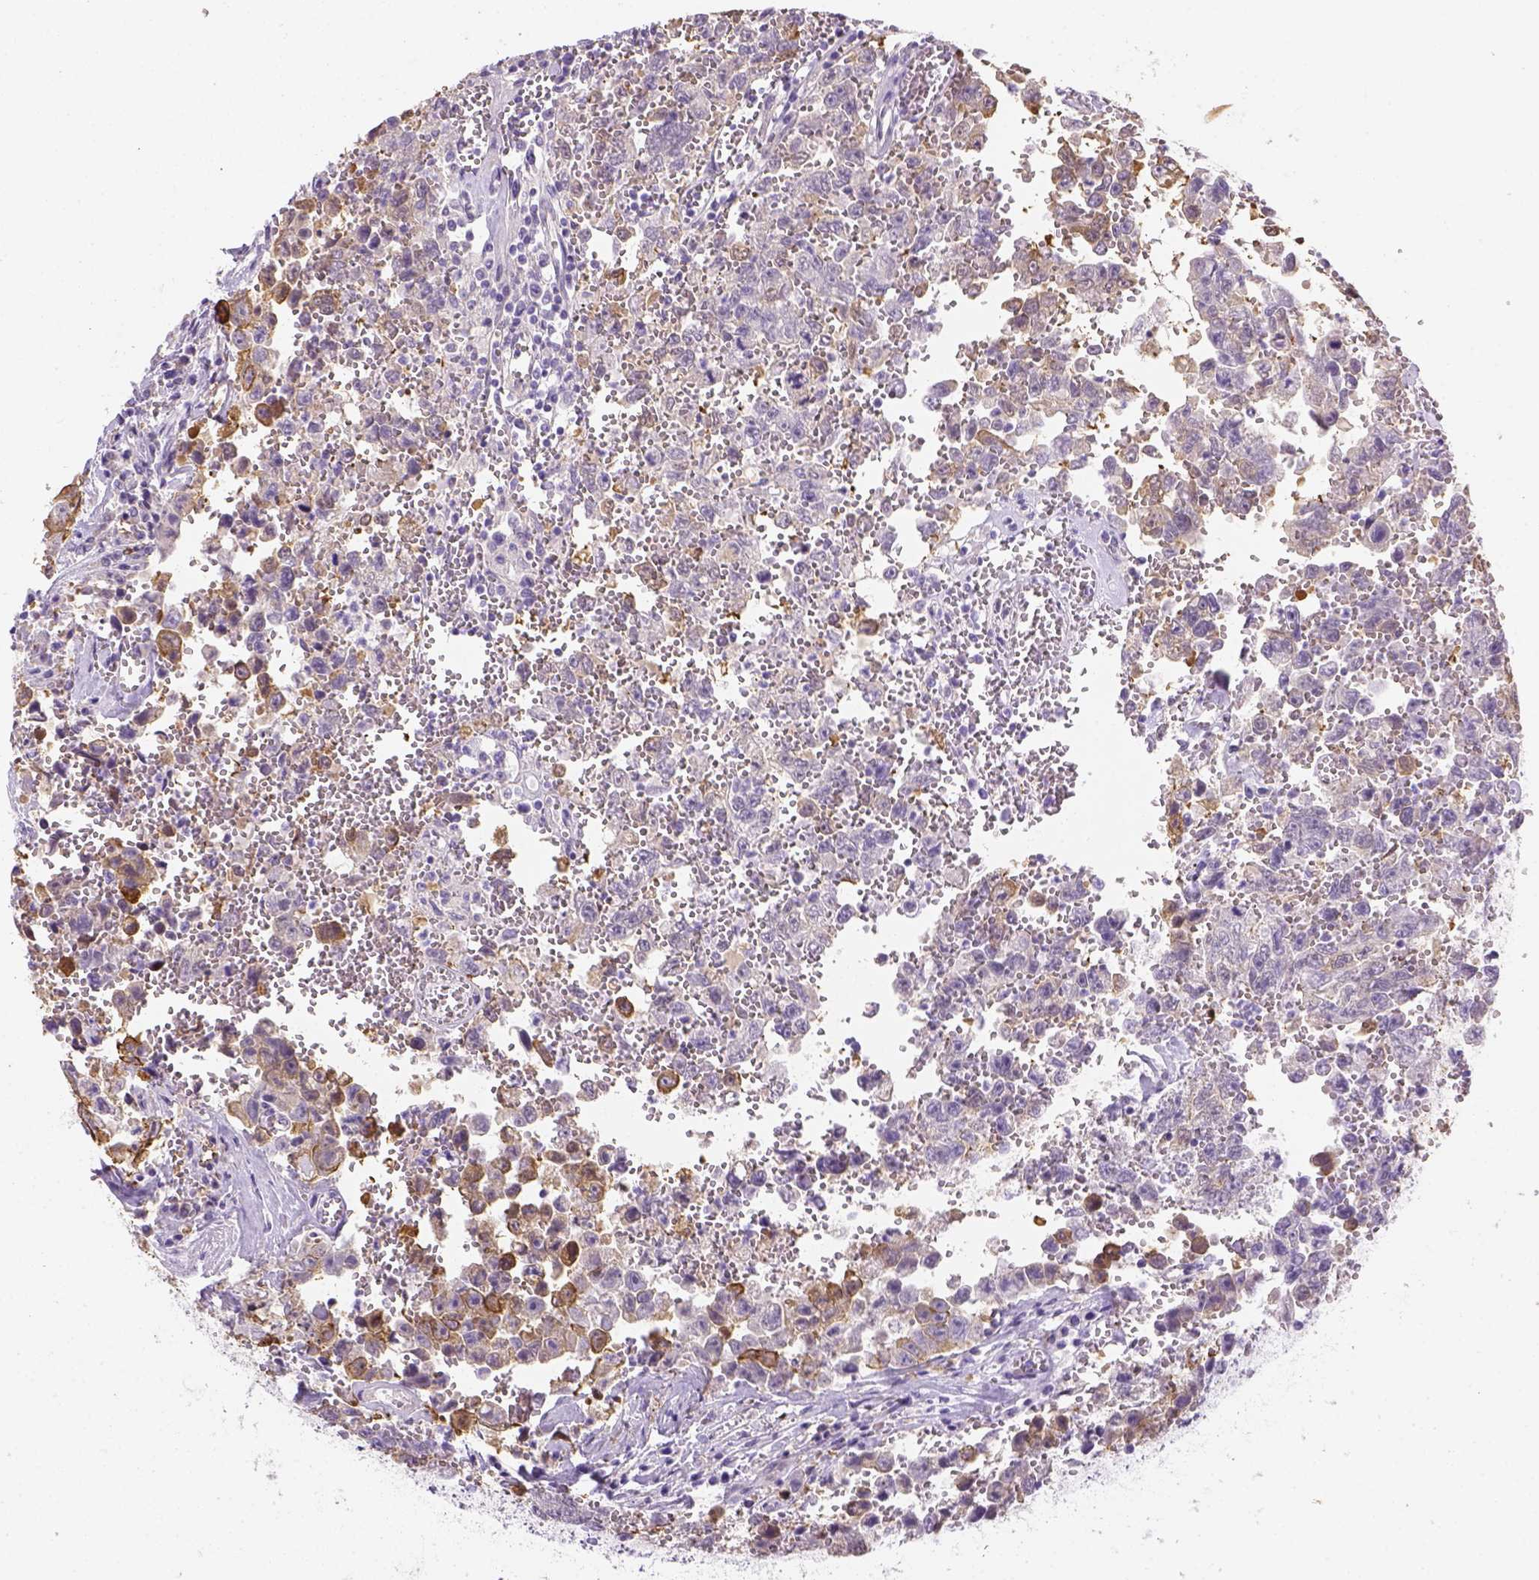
{"staining": {"intensity": "negative", "quantity": "none", "location": "none"}, "tissue": "testis cancer", "cell_type": "Tumor cells", "image_type": "cancer", "snomed": [{"axis": "morphology", "description": "Carcinoma, Embryonal, NOS"}, {"axis": "topography", "description": "Testis"}], "caption": "Human embryonal carcinoma (testis) stained for a protein using immunohistochemistry (IHC) displays no expression in tumor cells.", "gene": "CACNB1", "patient": {"sex": "male", "age": 36}}